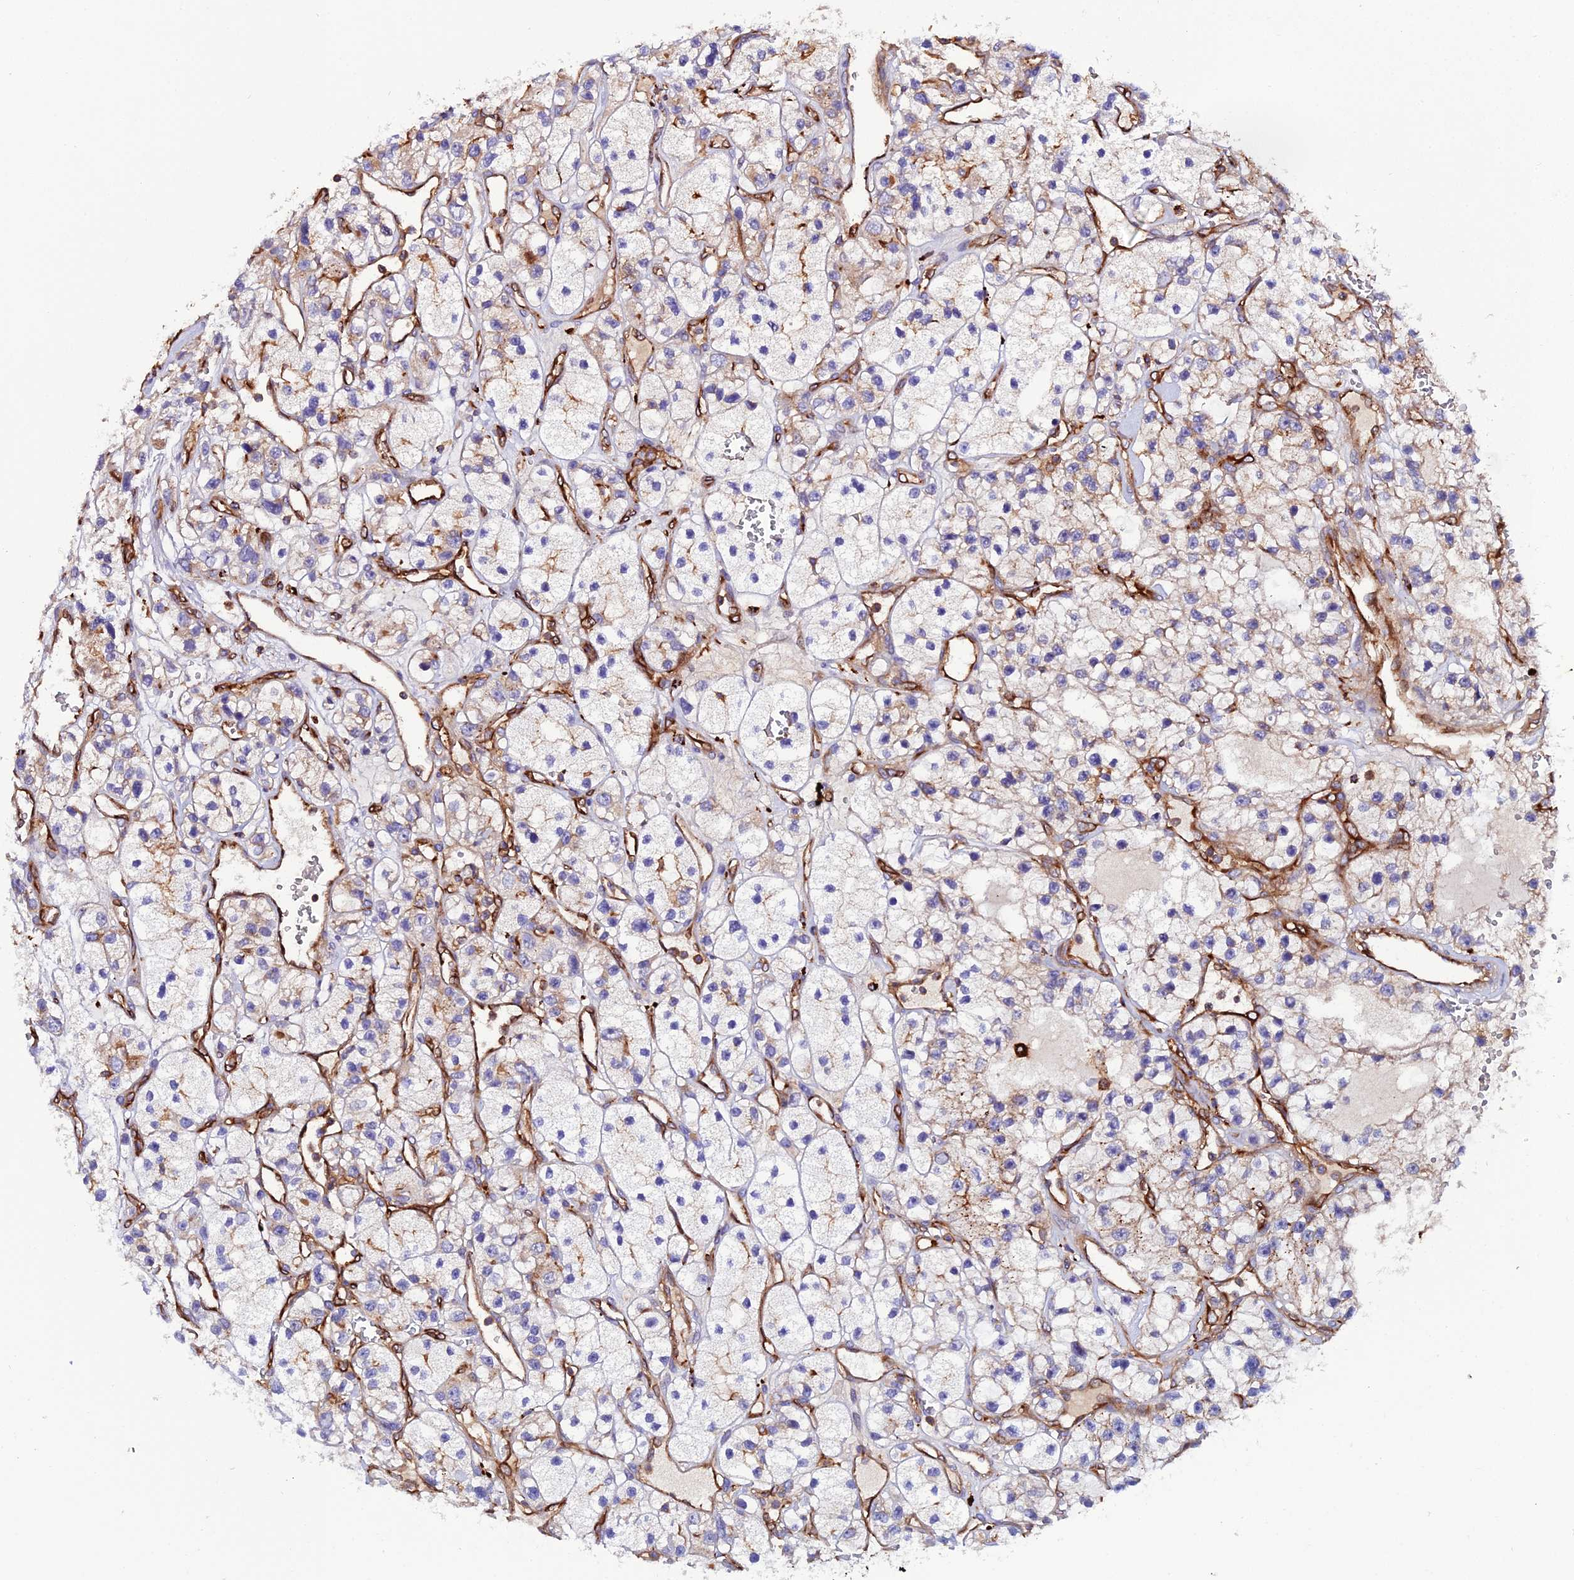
{"staining": {"intensity": "negative", "quantity": "none", "location": "none"}, "tissue": "renal cancer", "cell_type": "Tumor cells", "image_type": "cancer", "snomed": [{"axis": "morphology", "description": "Adenocarcinoma, NOS"}, {"axis": "topography", "description": "Kidney"}], "caption": "Protein analysis of adenocarcinoma (renal) reveals no significant expression in tumor cells. The staining is performed using DAB (3,3'-diaminobenzidine) brown chromogen with nuclei counter-stained in using hematoxylin.", "gene": "TRPV2", "patient": {"sex": "female", "age": 57}}